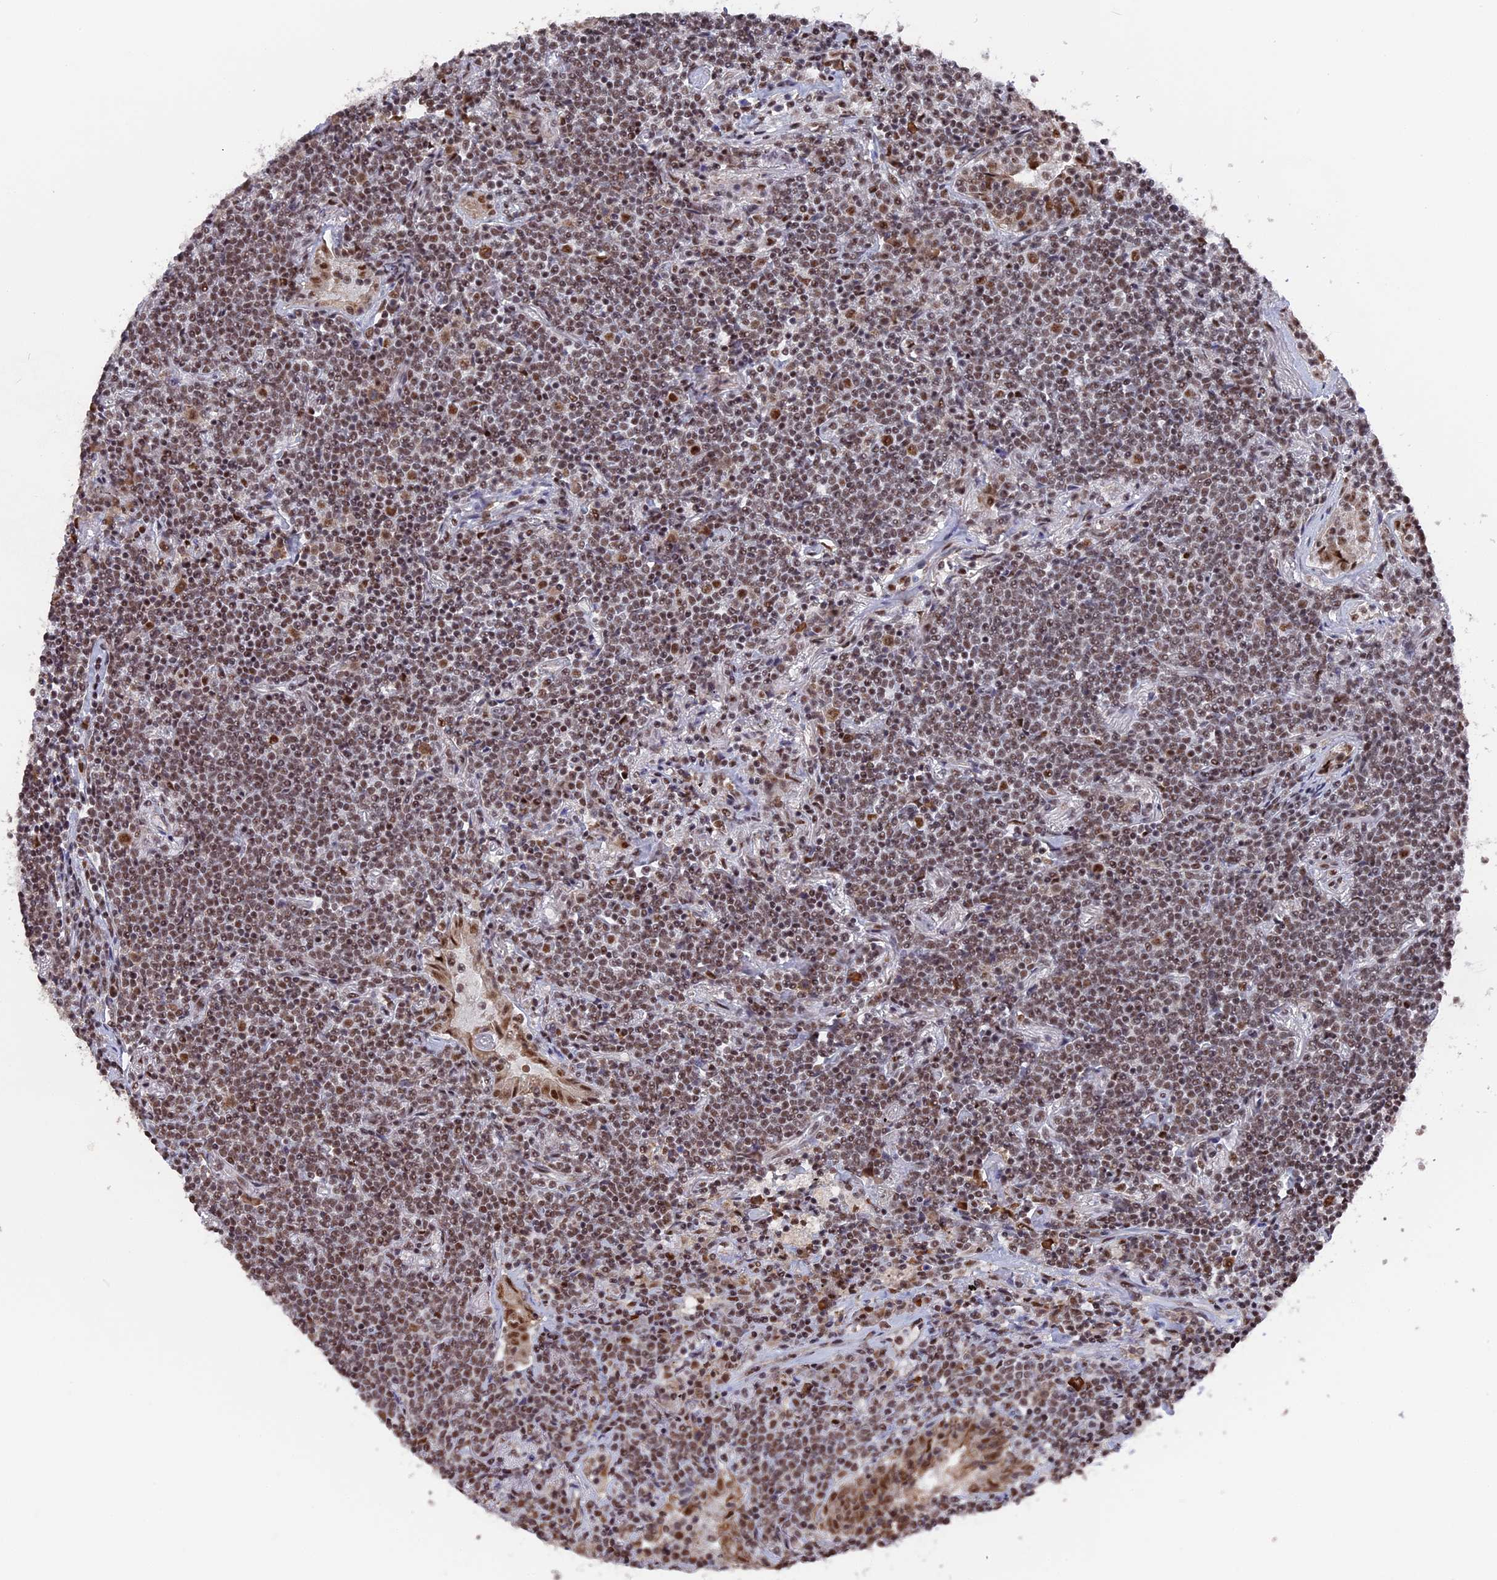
{"staining": {"intensity": "moderate", "quantity": ">75%", "location": "nuclear"}, "tissue": "lymphoma", "cell_type": "Tumor cells", "image_type": "cancer", "snomed": [{"axis": "morphology", "description": "Malignant lymphoma, non-Hodgkin's type, Low grade"}, {"axis": "topography", "description": "Lung"}], "caption": "The histopathology image exhibits a brown stain indicating the presence of a protein in the nuclear of tumor cells in low-grade malignant lymphoma, non-Hodgkin's type.", "gene": "SF3A2", "patient": {"sex": "female", "age": 71}}